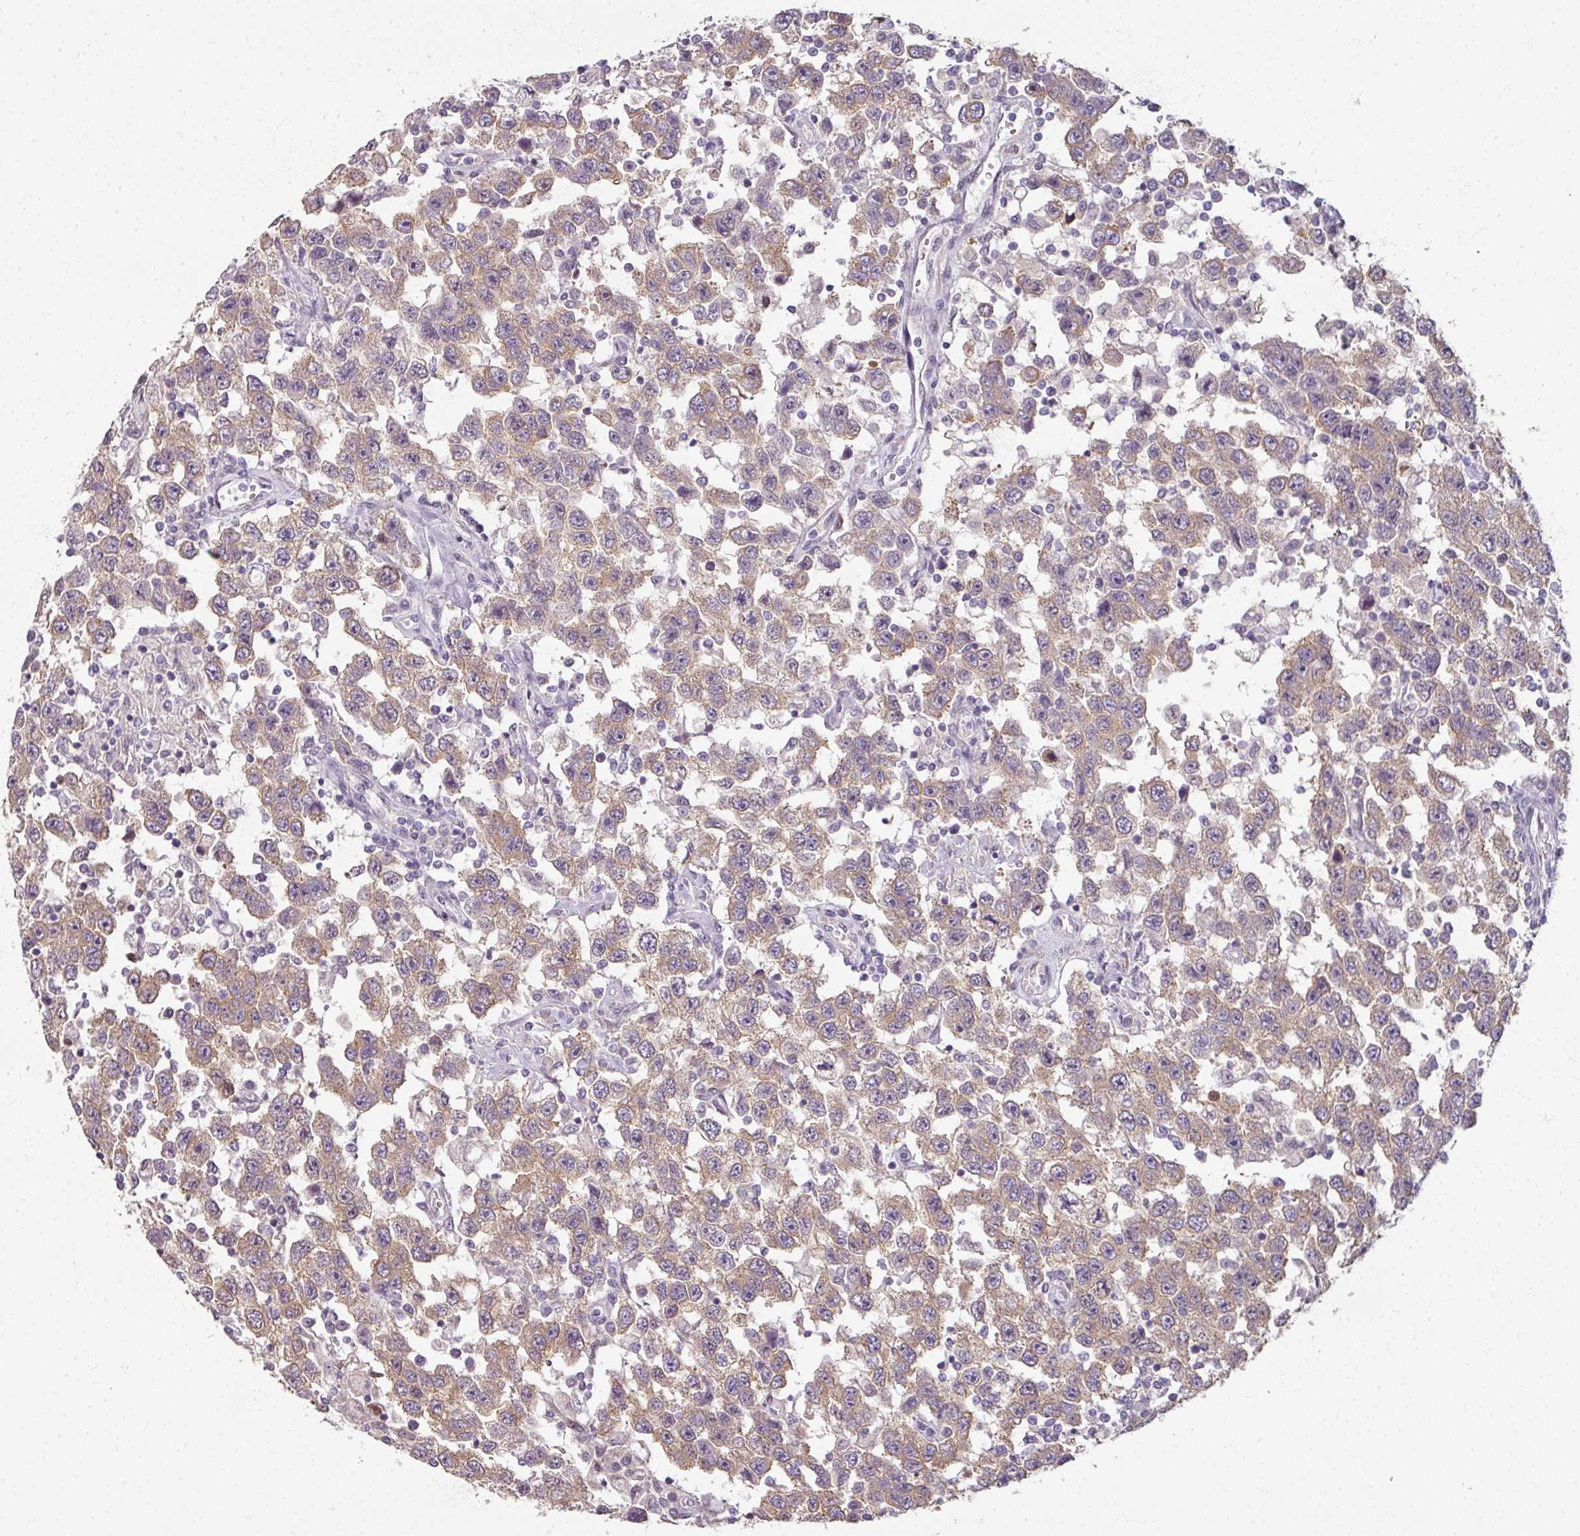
{"staining": {"intensity": "moderate", "quantity": ">75%", "location": "cytoplasmic/membranous"}, "tissue": "testis cancer", "cell_type": "Tumor cells", "image_type": "cancer", "snomed": [{"axis": "morphology", "description": "Seminoma, NOS"}, {"axis": "topography", "description": "Testis"}], "caption": "Brown immunohistochemical staining in human testis cancer reveals moderate cytoplasmic/membranous positivity in about >75% of tumor cells. Ihc stains the protein in brown and the nuclei are stained blue.", "gene": "MYMK", "patient": {"sex": "male", "age": 41}}